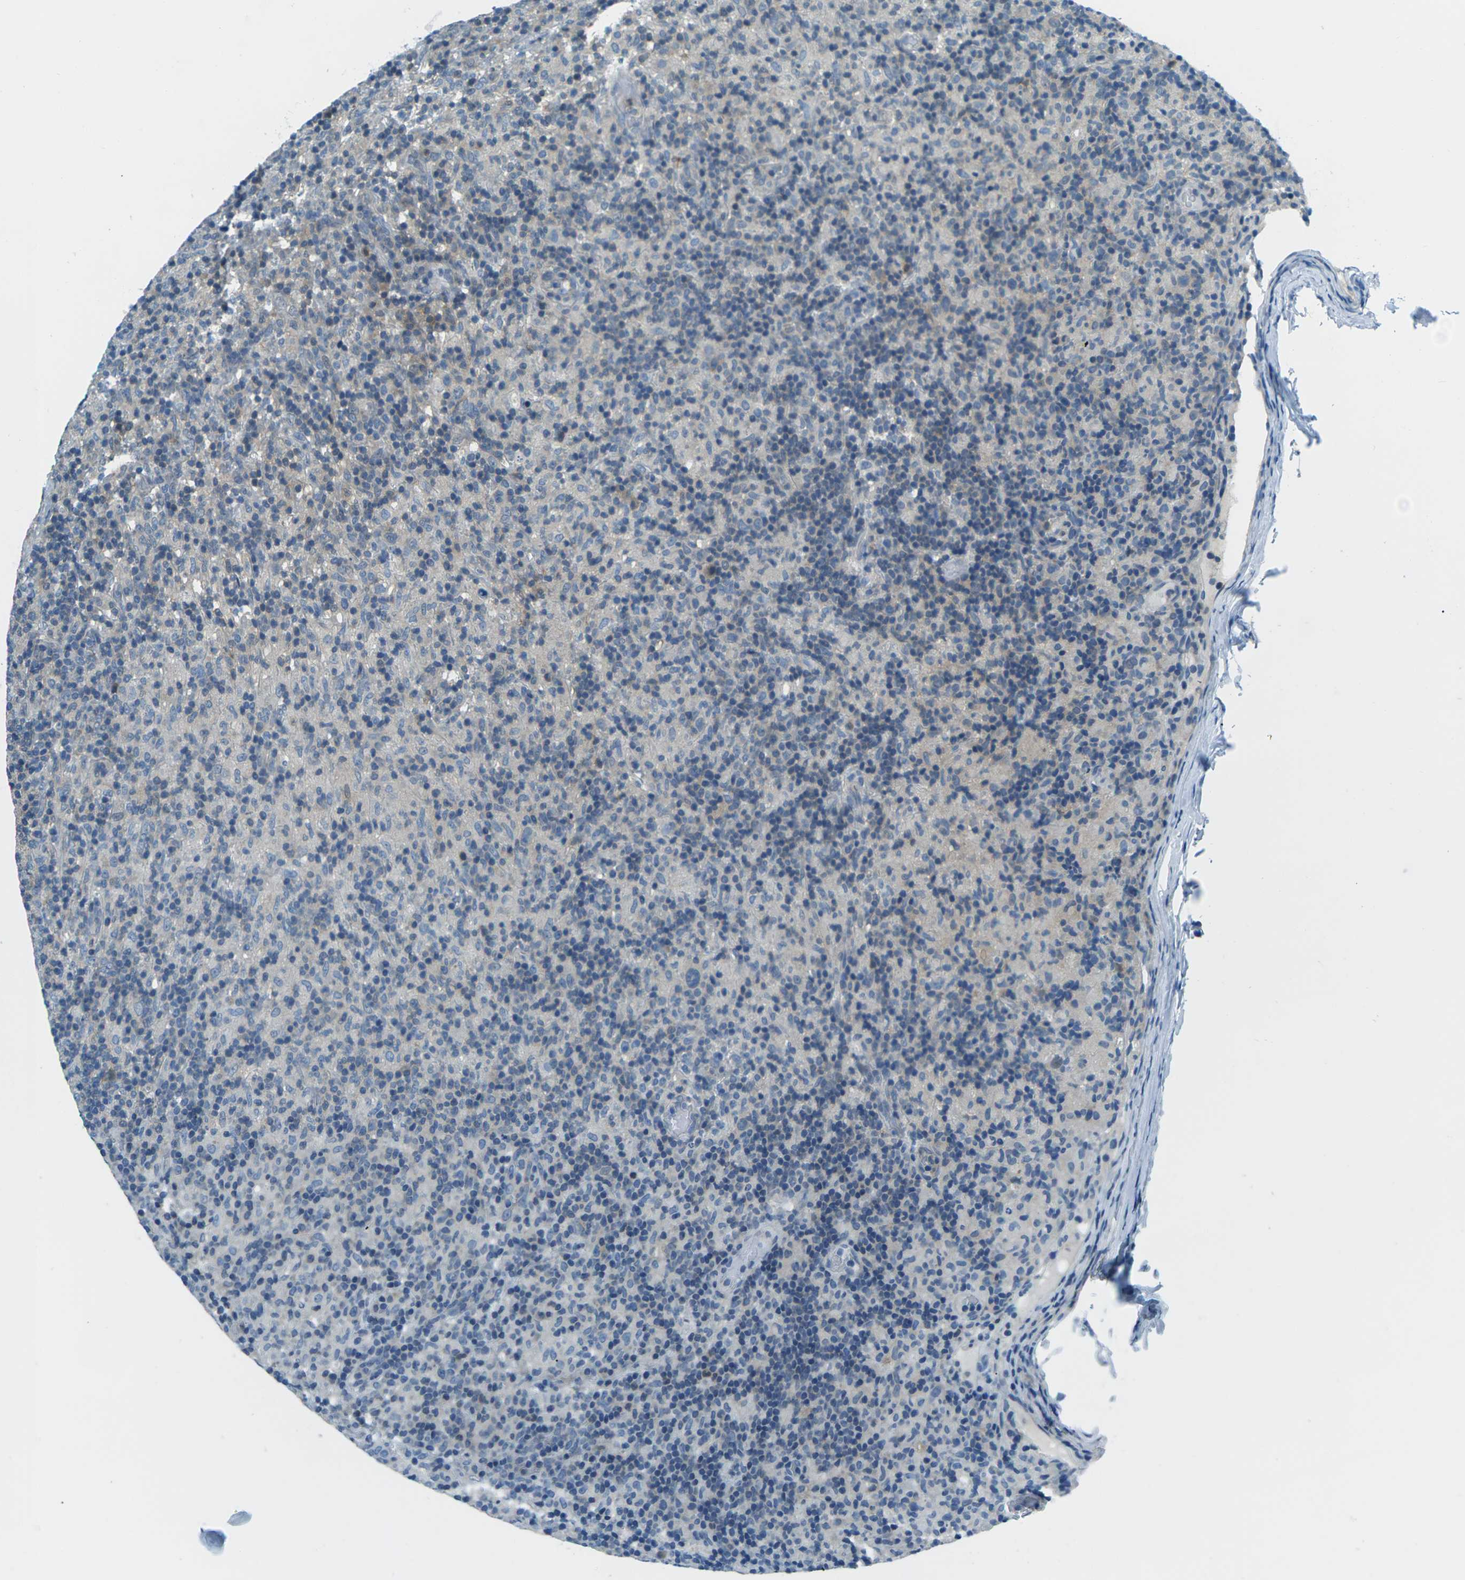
{"staining": {"intensity": "negative", "quantity": "none", "location": "none"}, "tissue": "lymphoma", "cell_type": "Tumor cells", "image_type": "cancer", "snomed": [{"axis": "morphology", "description": "Hodgkin's disease, NOS"}, {"axis": "topography", "description": "Lymph node"}], "caption": "High power microscopy image of an immunohistochemistry micrograph of Hodgkin's disease, revealing no significant staining in tumor cells.", "gene": "NANOS2", "patient": {"sex": "male", "age": 70}}